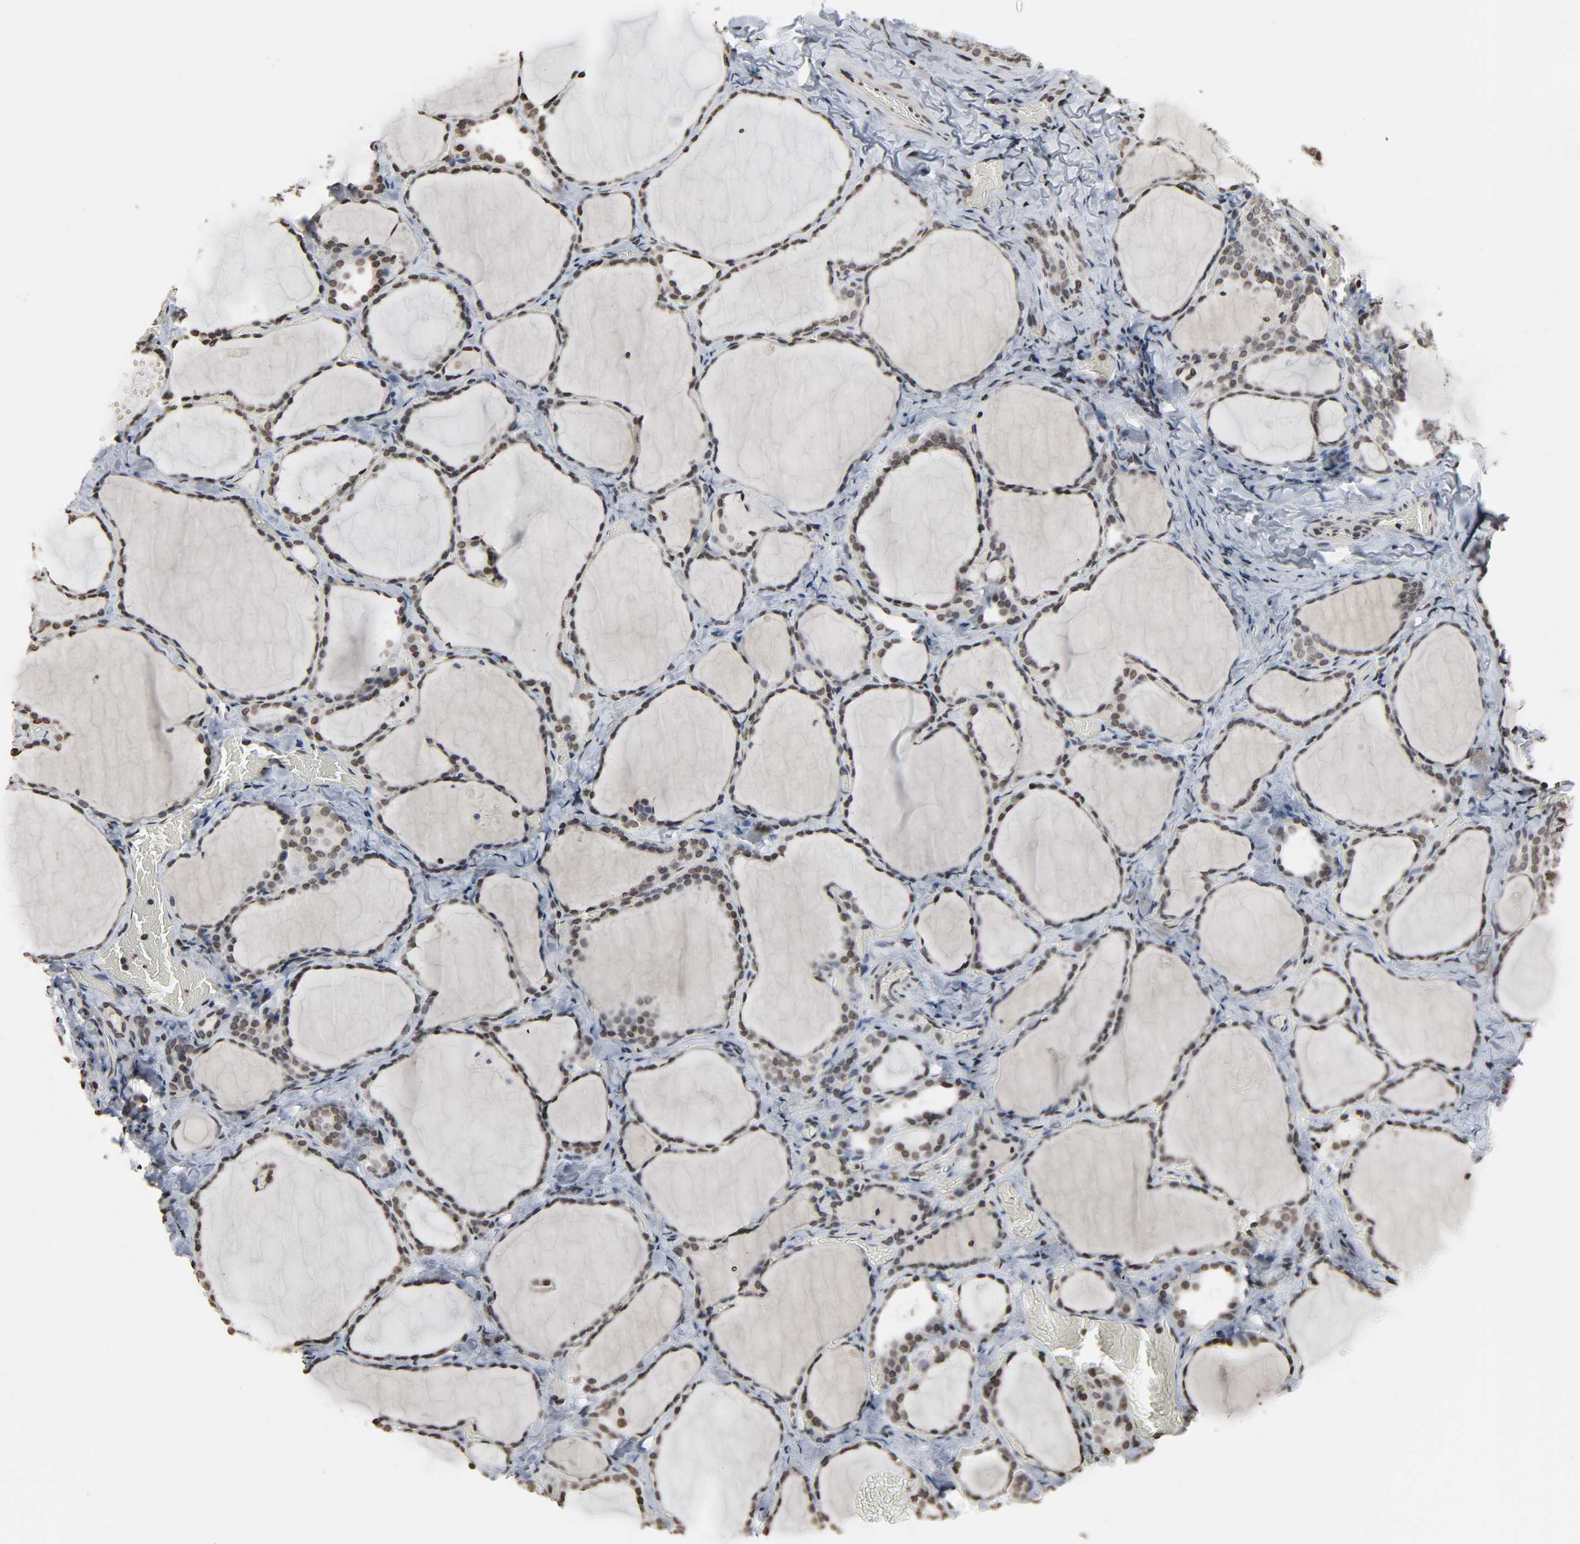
{"staining": {"intensity": "moderate", "quantity": ">75%", "location": "nuclear"}, "tissue": "thyroid gland", "cell_type": "Glandular cells", "image_type": "normal", "snomed": [{"axis": "morphology", "description": "Normal tissue, NOS"}, {"axis": "morphology", "description": "Papillary adenocarcinoma, NOS"}, {"axis": "topography", "description": "Thyroid gland"}], "caption": "About >75% of glandular cells in normal thyroid gland show moderate nuclear protein staining as visualized by brown immunohistochemical staining.", "gene": "ELAVL1", "patient": {"sex": "female", "age": 30}}